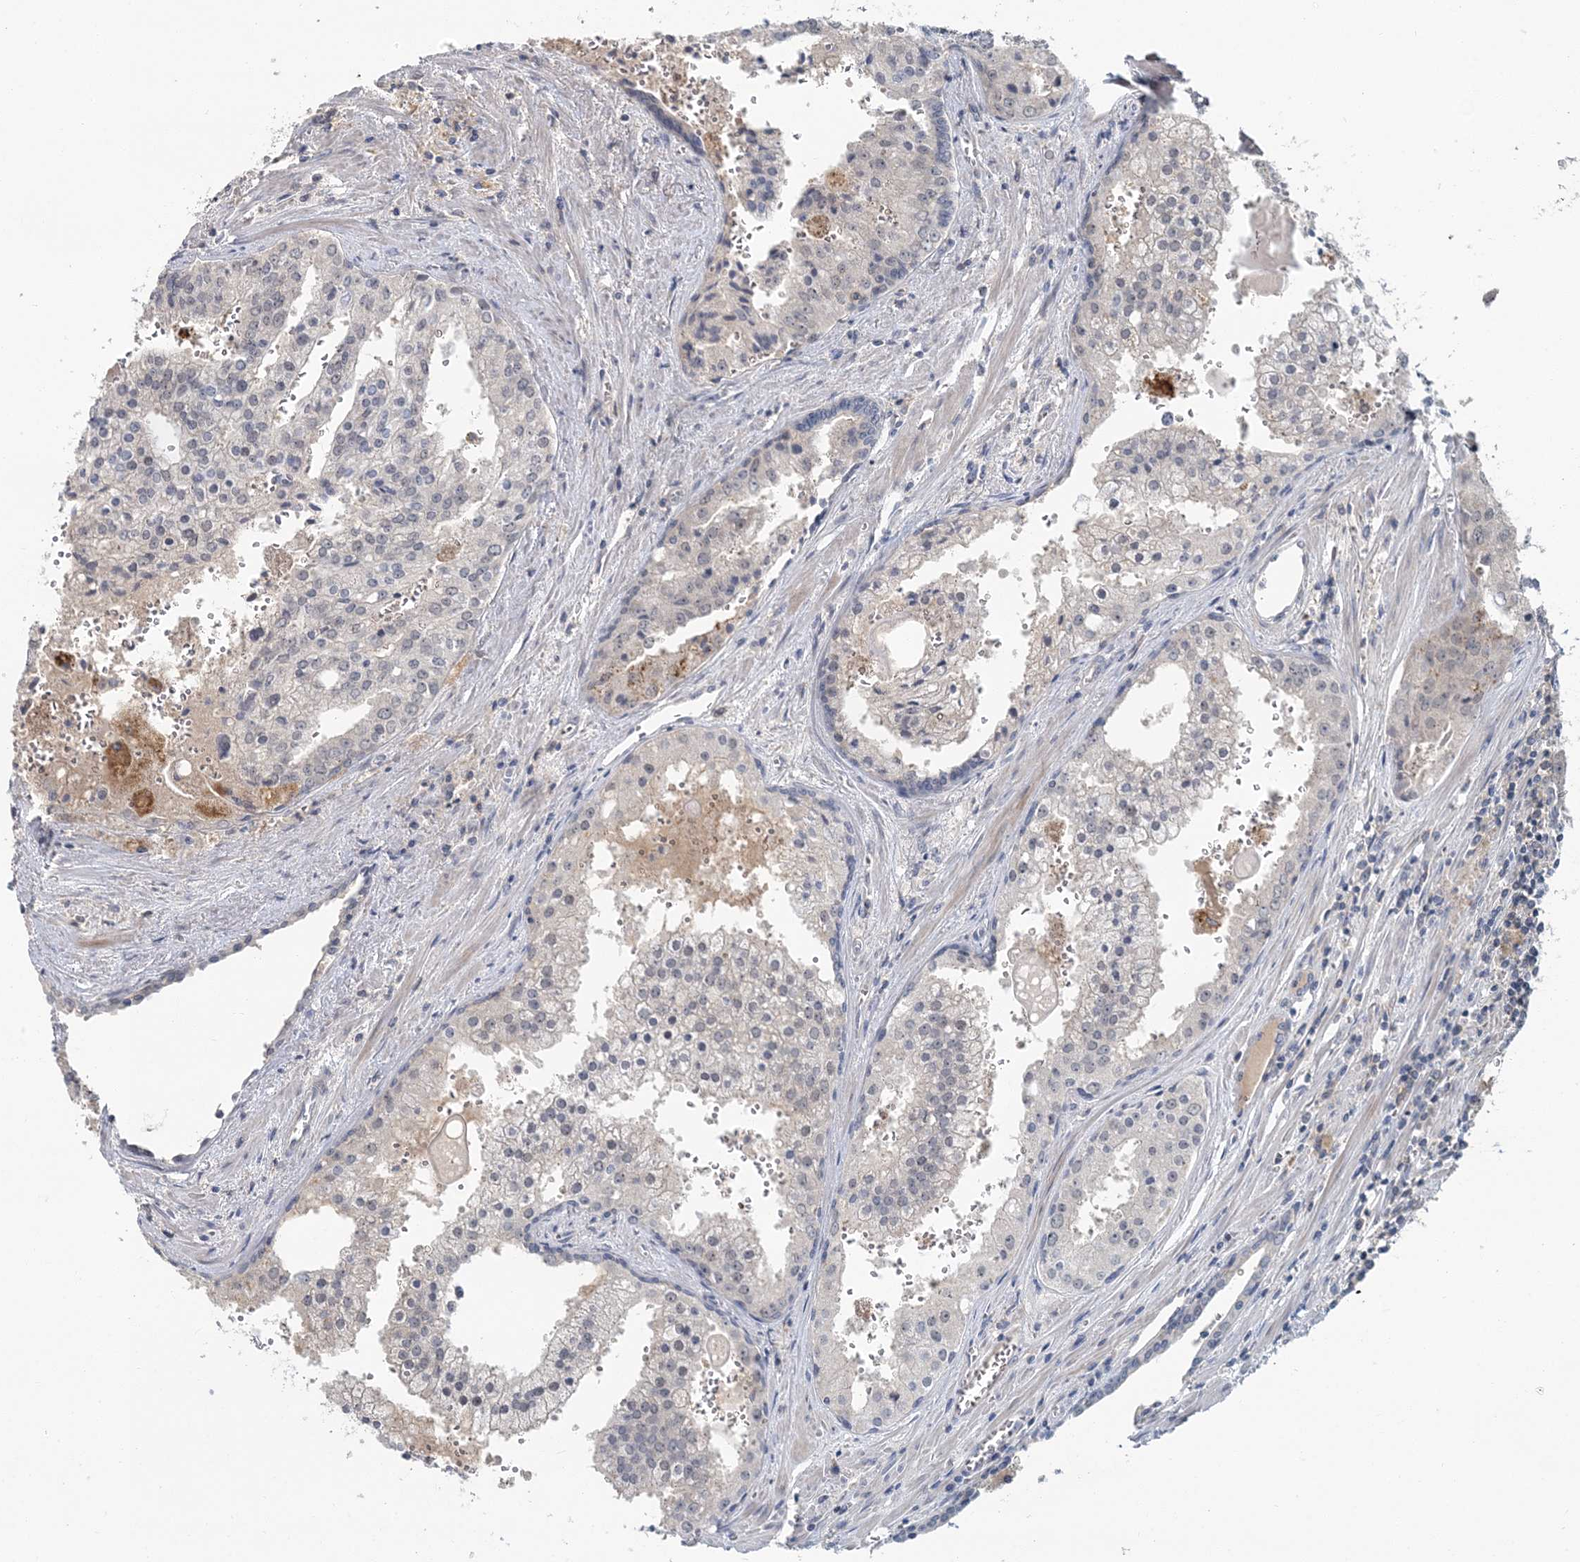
{"staining": {"intensity": "negative", "quantity": "none", "location": "none"}, "tissue": "prostate cancer", "cell_type": "Tumor cells", "image_type": "cancer", "snomed": [{"axis": "morphology", "description": "Adenocarcinoma, High grade"}, {"axis": "topography", "description": "Prostate"}], "caption": "Prostate high-grade adenocarcinoma stained for a protein using immunohistochemistry exhibits no expression tumor cells.", "gene": "RNF25", "patient": {"sex": "male", "age": 68}}